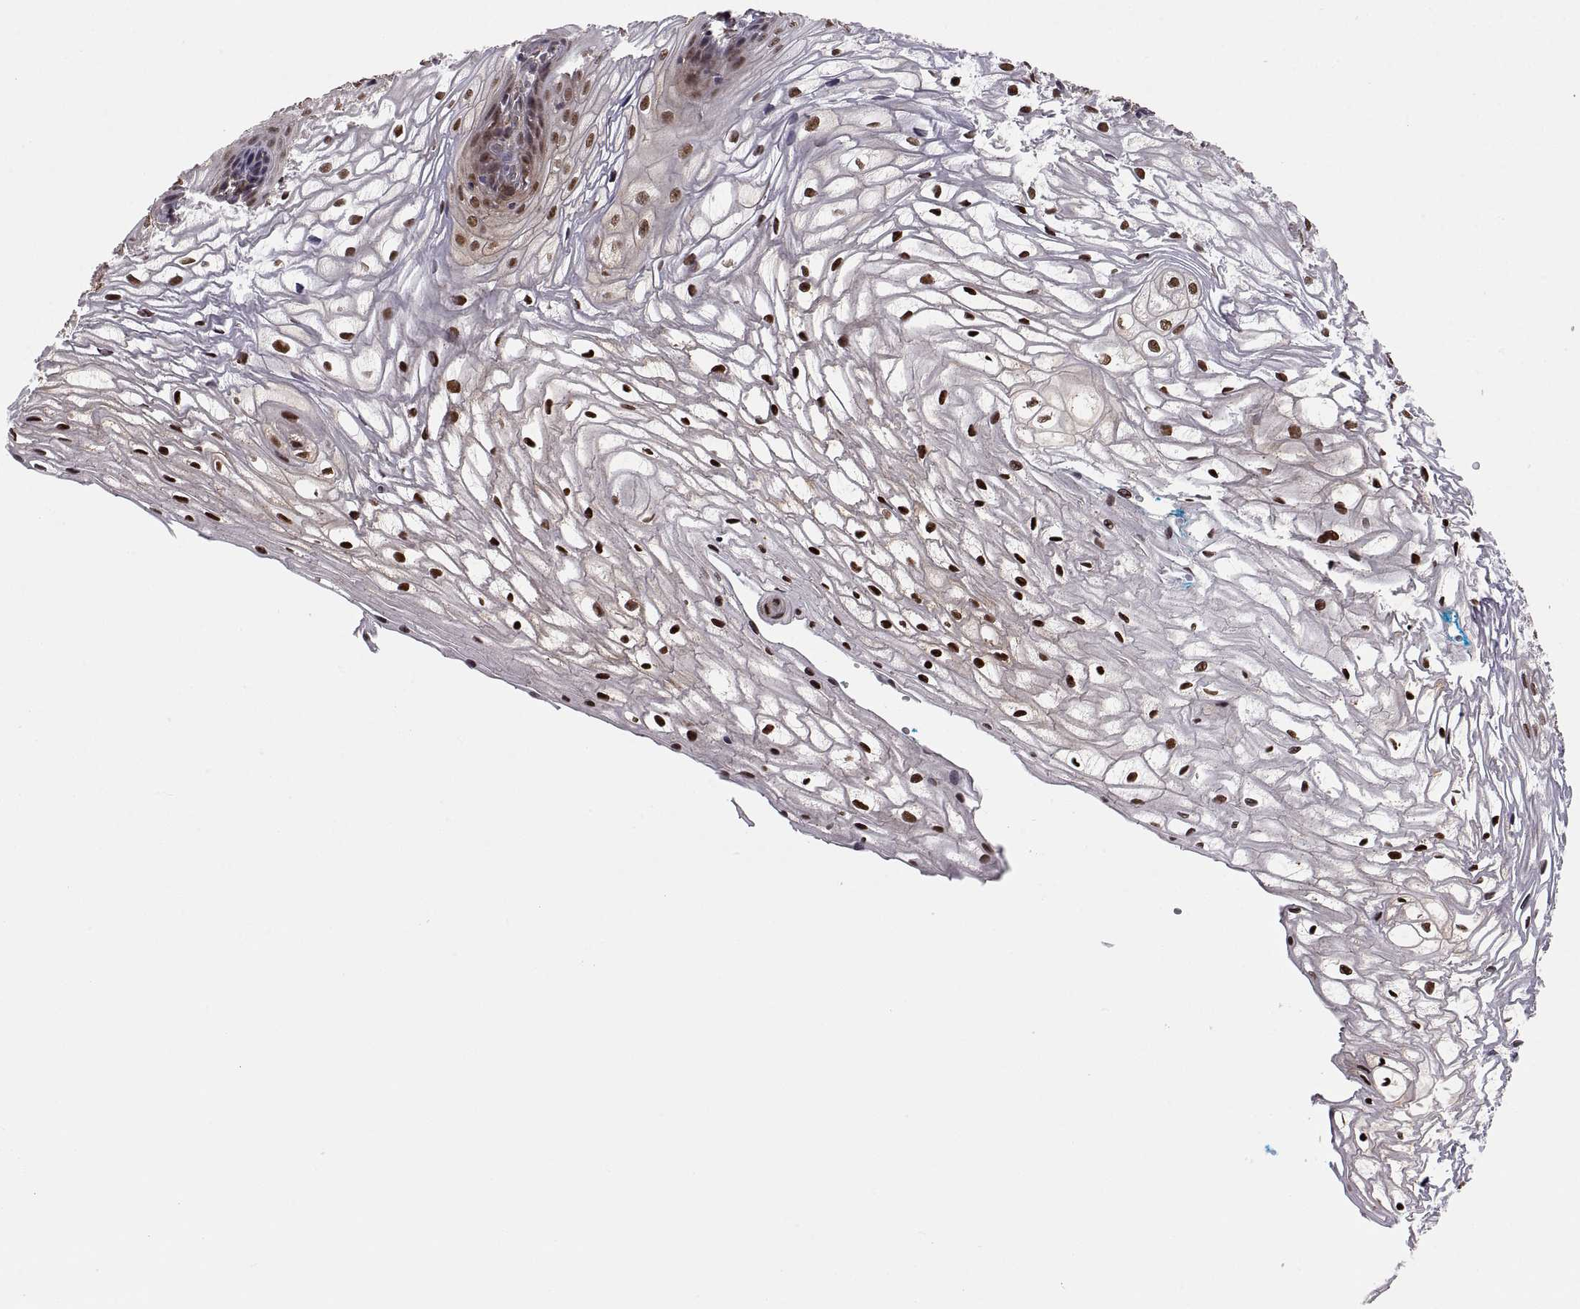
{"staining": {"intensity": "strong", "quantity": ">75%", "location": "nuclear"}, "tissue": "vagina", "cell_type": "Squamous epithelial cells", "image_type": "normal", "snomed": [{"axis": "morphology", "description": "Normal tissue, NOS"}, {"axis": "topography", "description": "Vagina"}], "caption": "There is high levels of strong nuclear positivity in squamous epithelial cells of benign vagina, as demonstrated by immunohistochemical staining (brown color).", "gene": "PSMC2", "patient": {"sex": "female", "age": 34}}